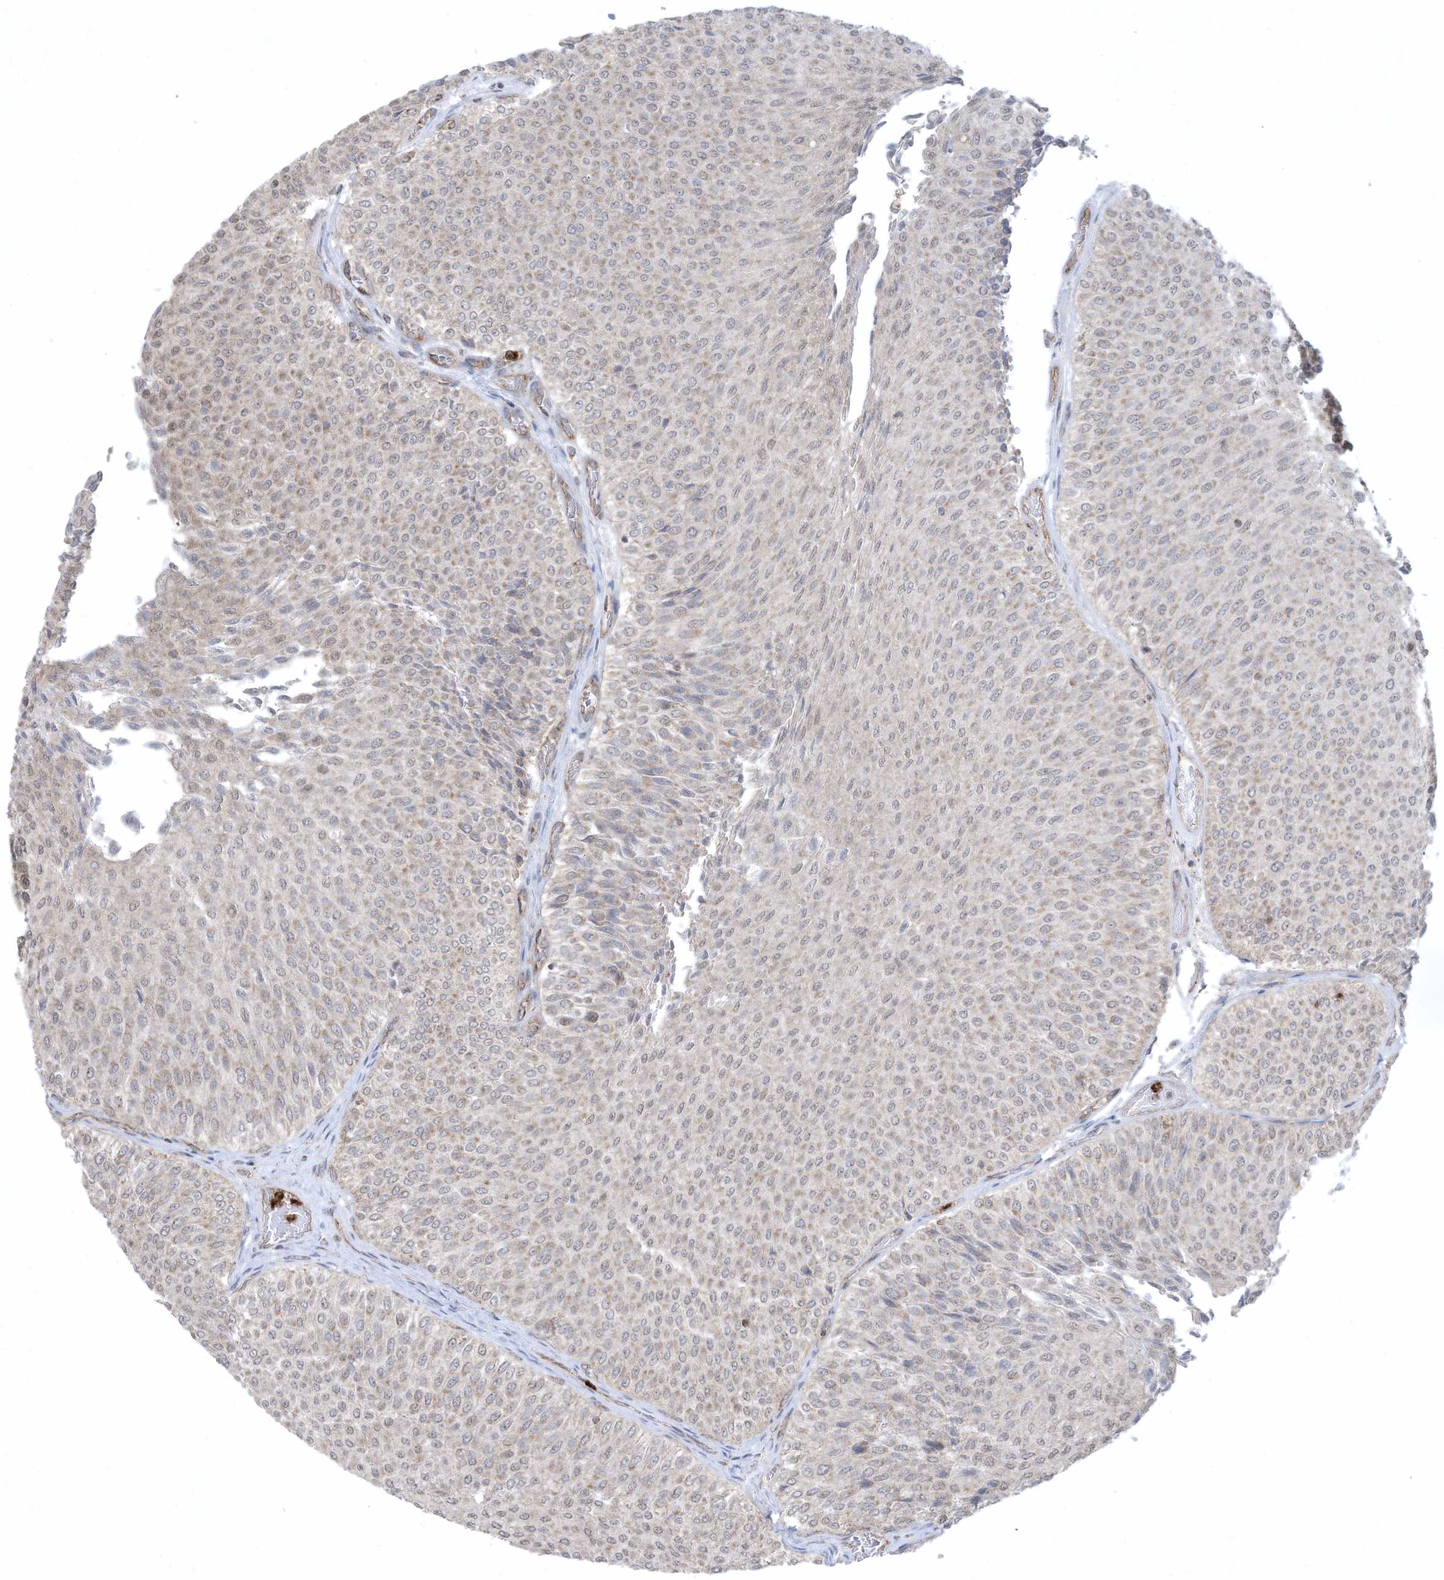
{"staining": {"intensity": "weak", "quantity": "<25%", "location": "cytoplasmic/membranous,nuclear"}, "tissue": "urothelial cancer", "cell_type": "Tumor cells", "image_type": "cancer", "snomed": [{"axis": "morphology", "description": "Urothelial carcinoma, Low grade"}, {"axis": "topography", "description": "Urinary bladder"}], "caption": "High power microscopy photomicrograph of an IHC micrograph of urothelial cancer, revealing no significant positivity in tumor cells.", "gene": "CHRNA4", "patient": {"sex": "male", "age": 78}}